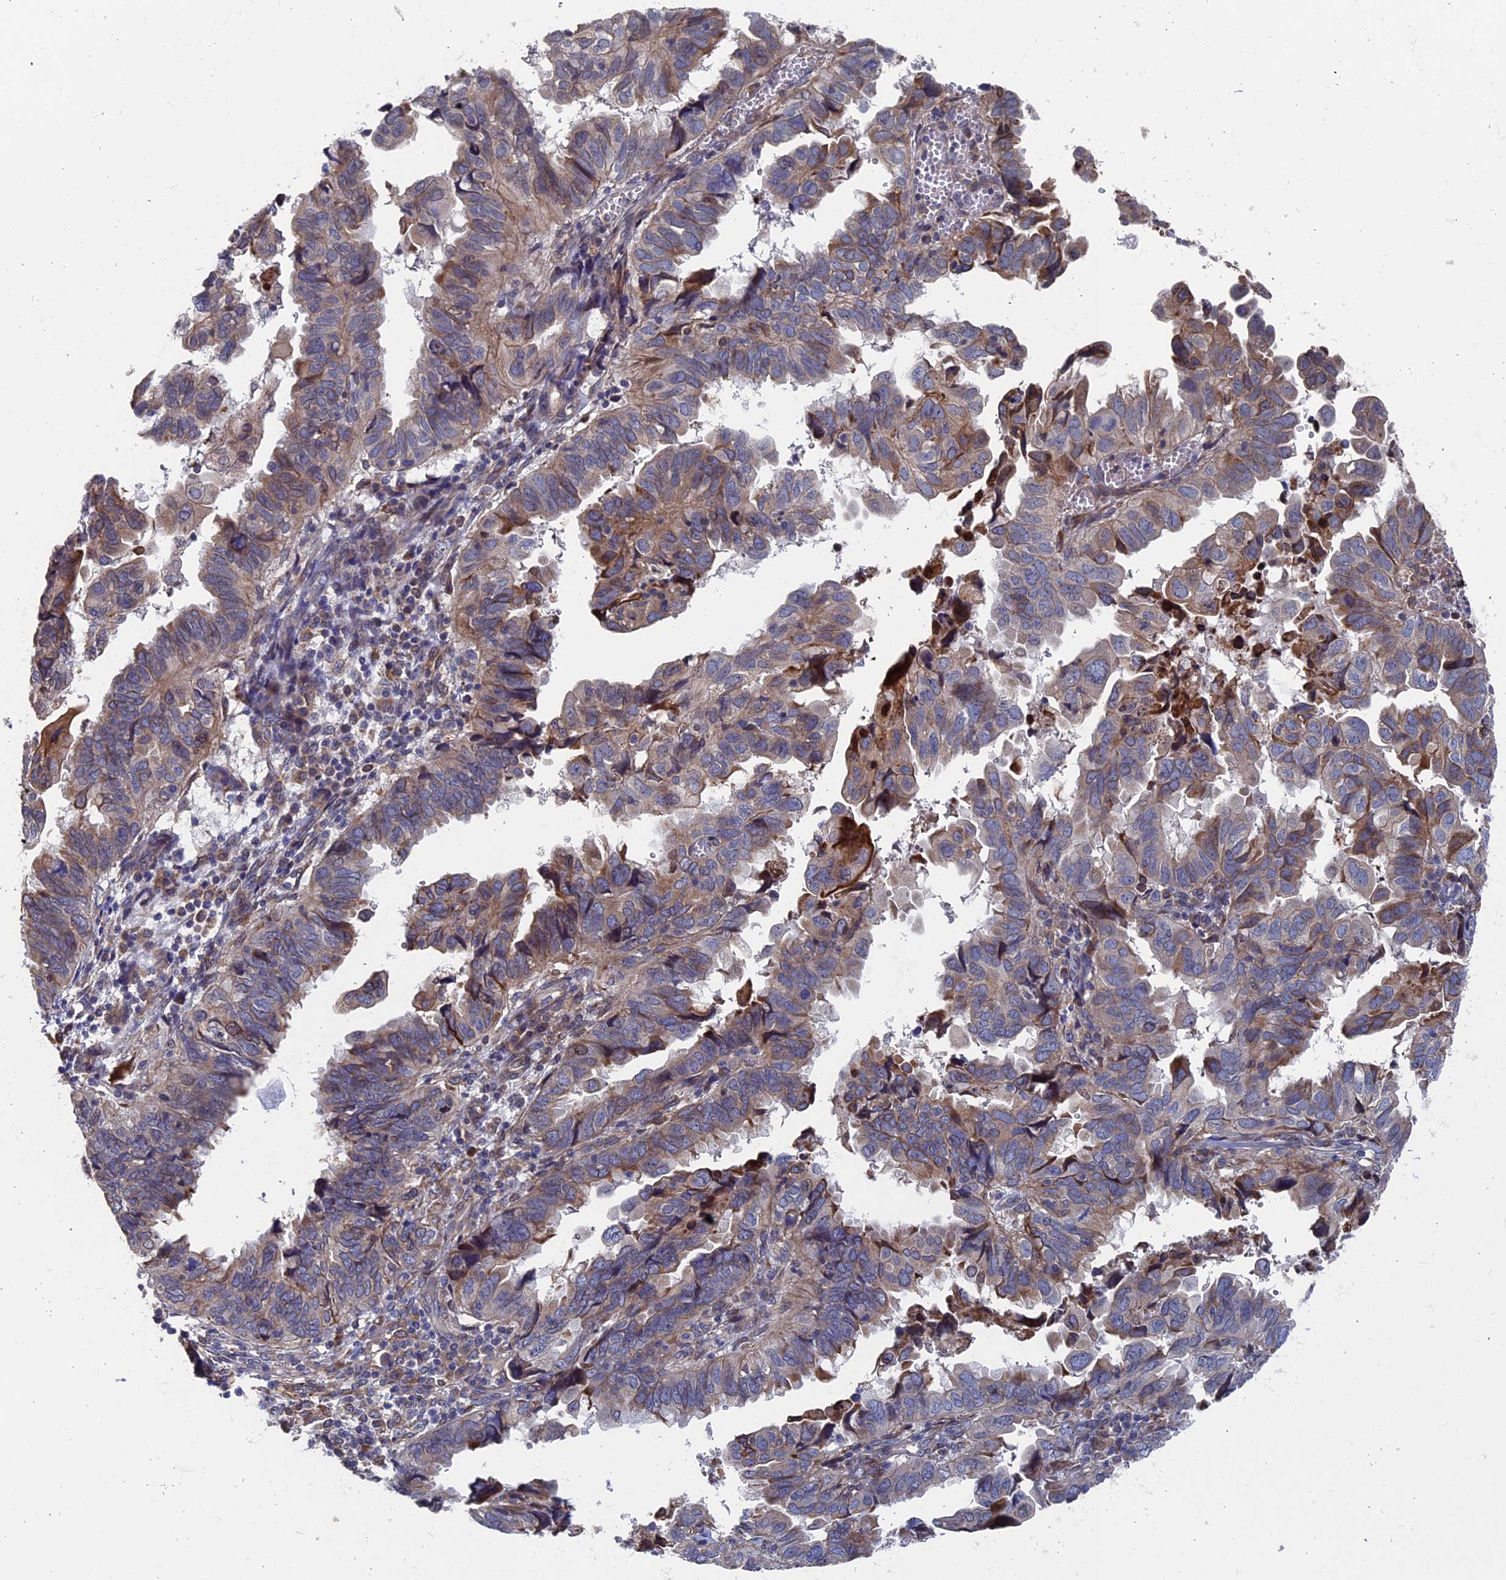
{"staining": {"intensity": "moderate", "quantity": "25%-75%", "location": "cytoplasmic/membranous"}, "tissue": "endometrial cancer", "cell_type": "Tumor cells", "image_type": "cancer", "snomed": [{"axis": "morphology", "description": "Adenocarcinoma, NOS"}, {"axis": "topography", "description": "Uterus"}], "caption": "This is a photomicrograph of immunohistochemistry (IHC) staining of endometrial cancer, which shows moderate positivity in the cytoplasmic/membranous of tumor cells.", "gene": "RPUSD1", "patient": {"sex": "female", "age": 77}}